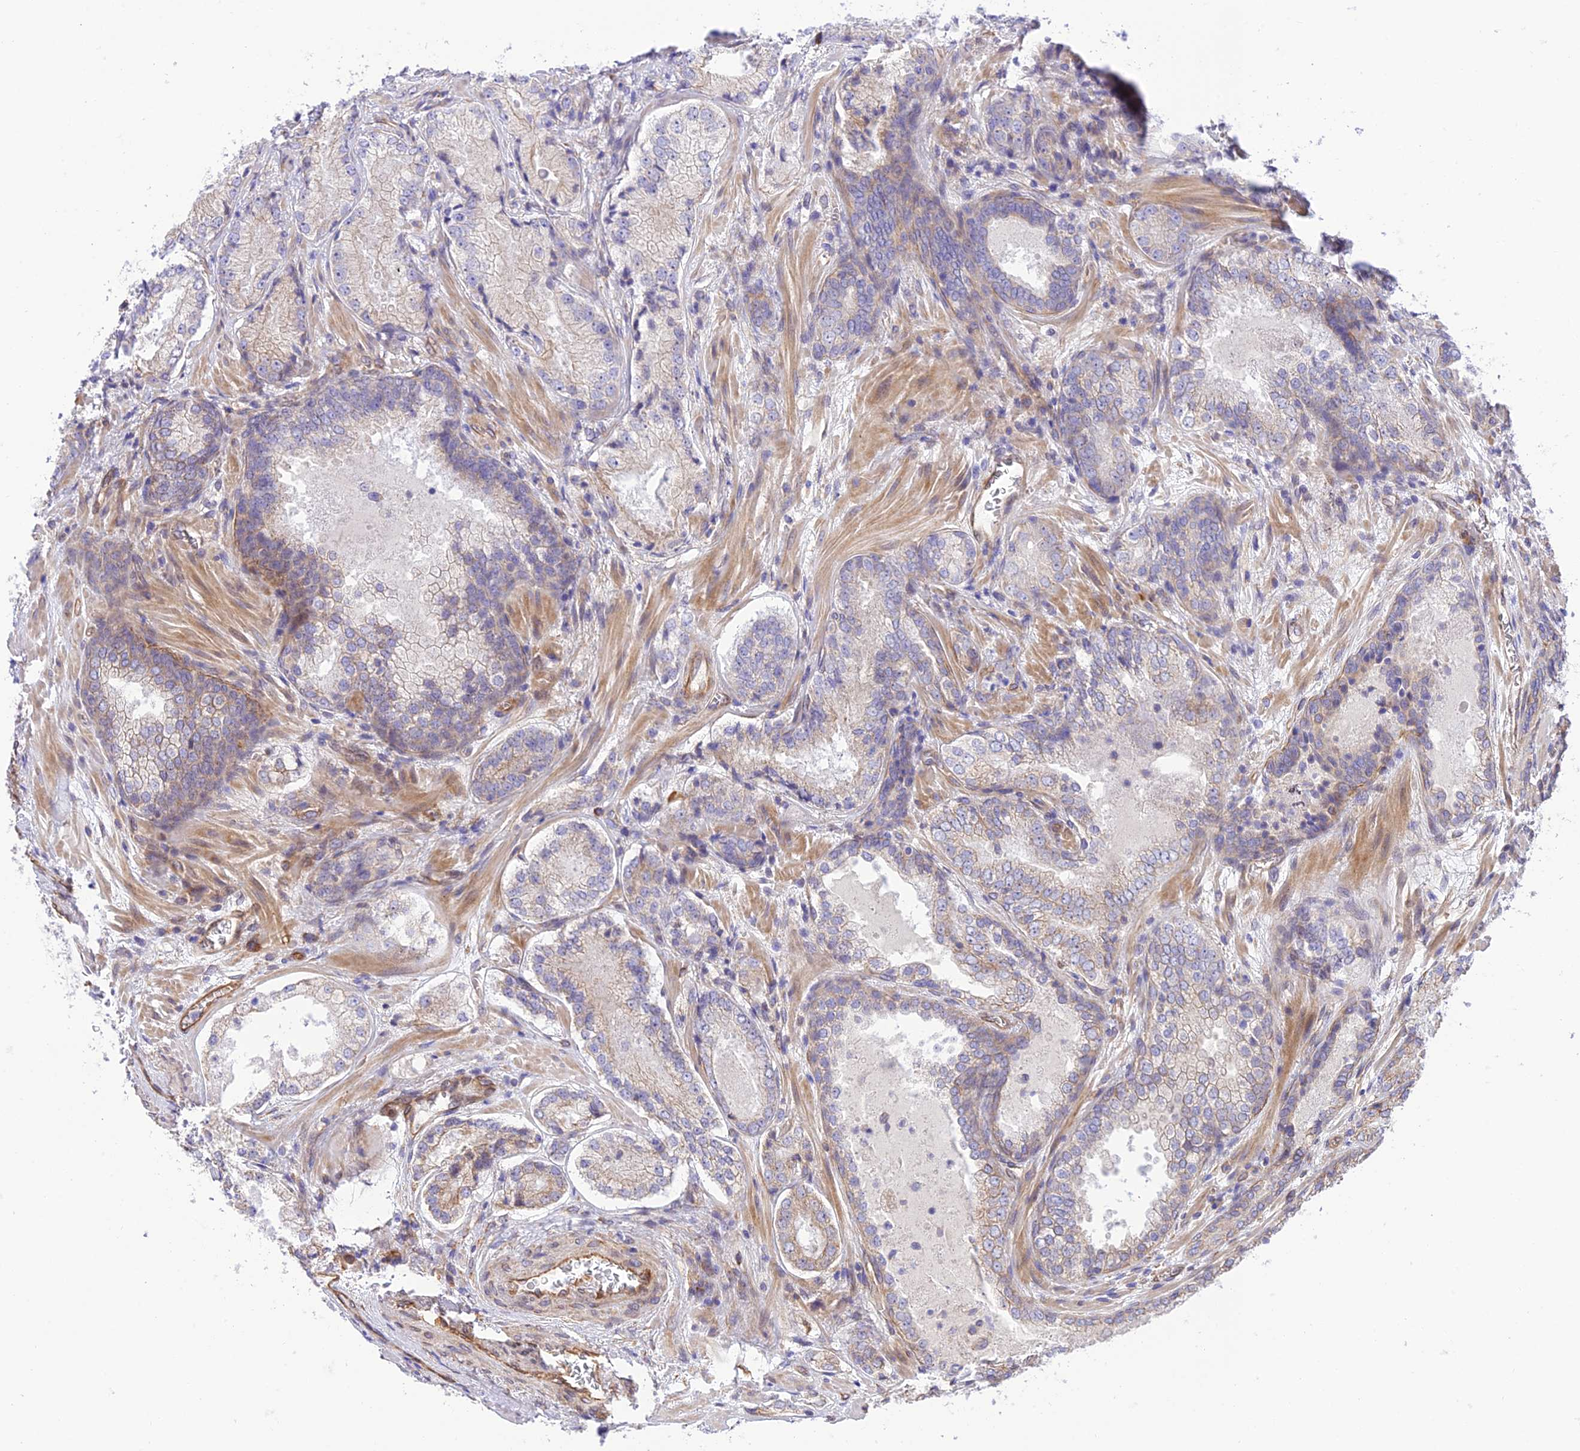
{"staining": {"intensity": "negative", "quantity": "none", "location": "none"}, "tissue": "prostate cancer", "cell_type": "Tumor cells", "image_type": "cancer", "snomed": [{"axis": "morphology", "description": "Adenocarcinoma, Low grade"}, {"axis": "topography", "description": "Prostate"}], "caption": "This is an immunohistochemistry histopathology image of human low-grade adenocarcinoma (prostate). There is no positivity in tumor cells.", "gene": "EXOC3L4", "patient": {"sex": "male", "age": 74}}